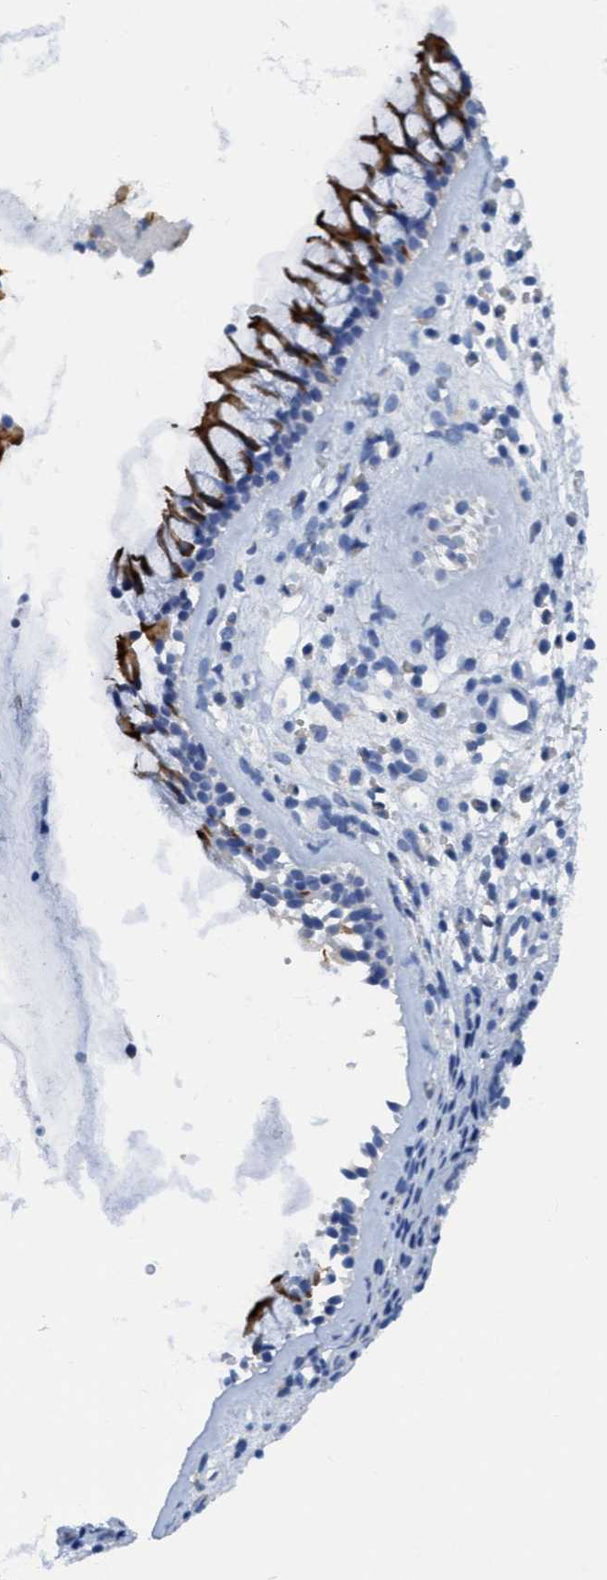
{"staining": {"intensity": "strong", "quantity": "25%-75%", "location": "cytoplasmic/membranous"}, "tissue": "nasopharynx", "cell_type": "Respiratory epithelial cells", "image_type": "normal", "snomed": [{"axis": "morphology", "description": "Normal tissue, NOS"}, {"axis": "topography", "description": "Nasopharynx"}], "caption": "Immunohistochemical staining of unremarkable nasopharynx shows high levels of strong cytoplasmic/membranous positivity in about 25%-75% of respiratory epithelial cells.", "gene": "DNAI1", "patient": {"sex": "female", "age": 42}}